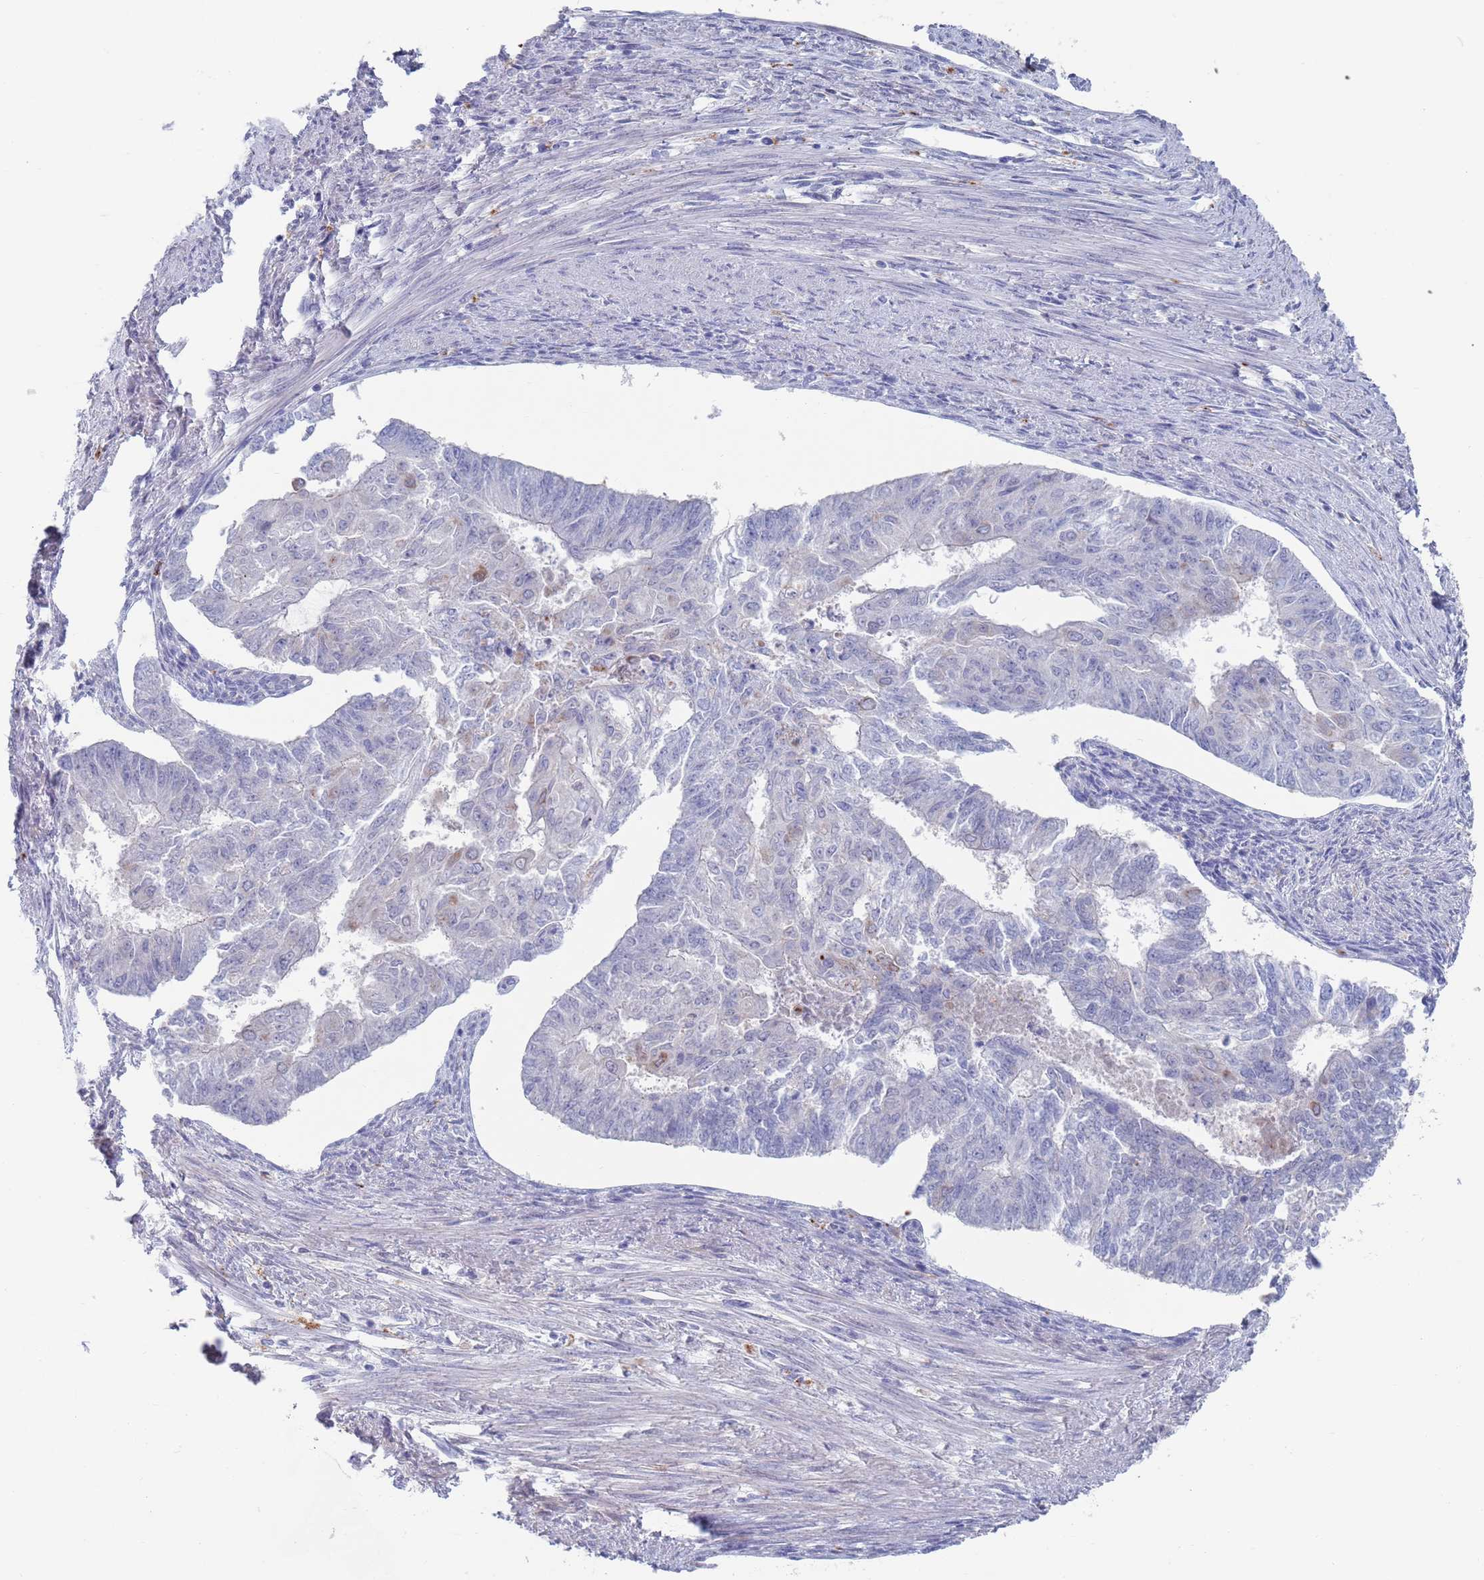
{"staining": {"intensity": "negative", "quantity": "none", "location": "none"}, "tissue": "endometrial cancer", "cell_type": "Tumor cells", "image_type": "cancer", "snomed": [{"axis": "morphology", "description": "Adenocarcinoma, NOS"}, {"axis": "topography", "description": "Endometrium"}], "caption": "High power microscopy image of an immunohistochemistry (IHC) histopathology image of adenocarcinoma (endometrial), revealing no significant expression in tumor cells.", "gene": "FUCA1", "patient": {"sex": "female", "age": 32}}